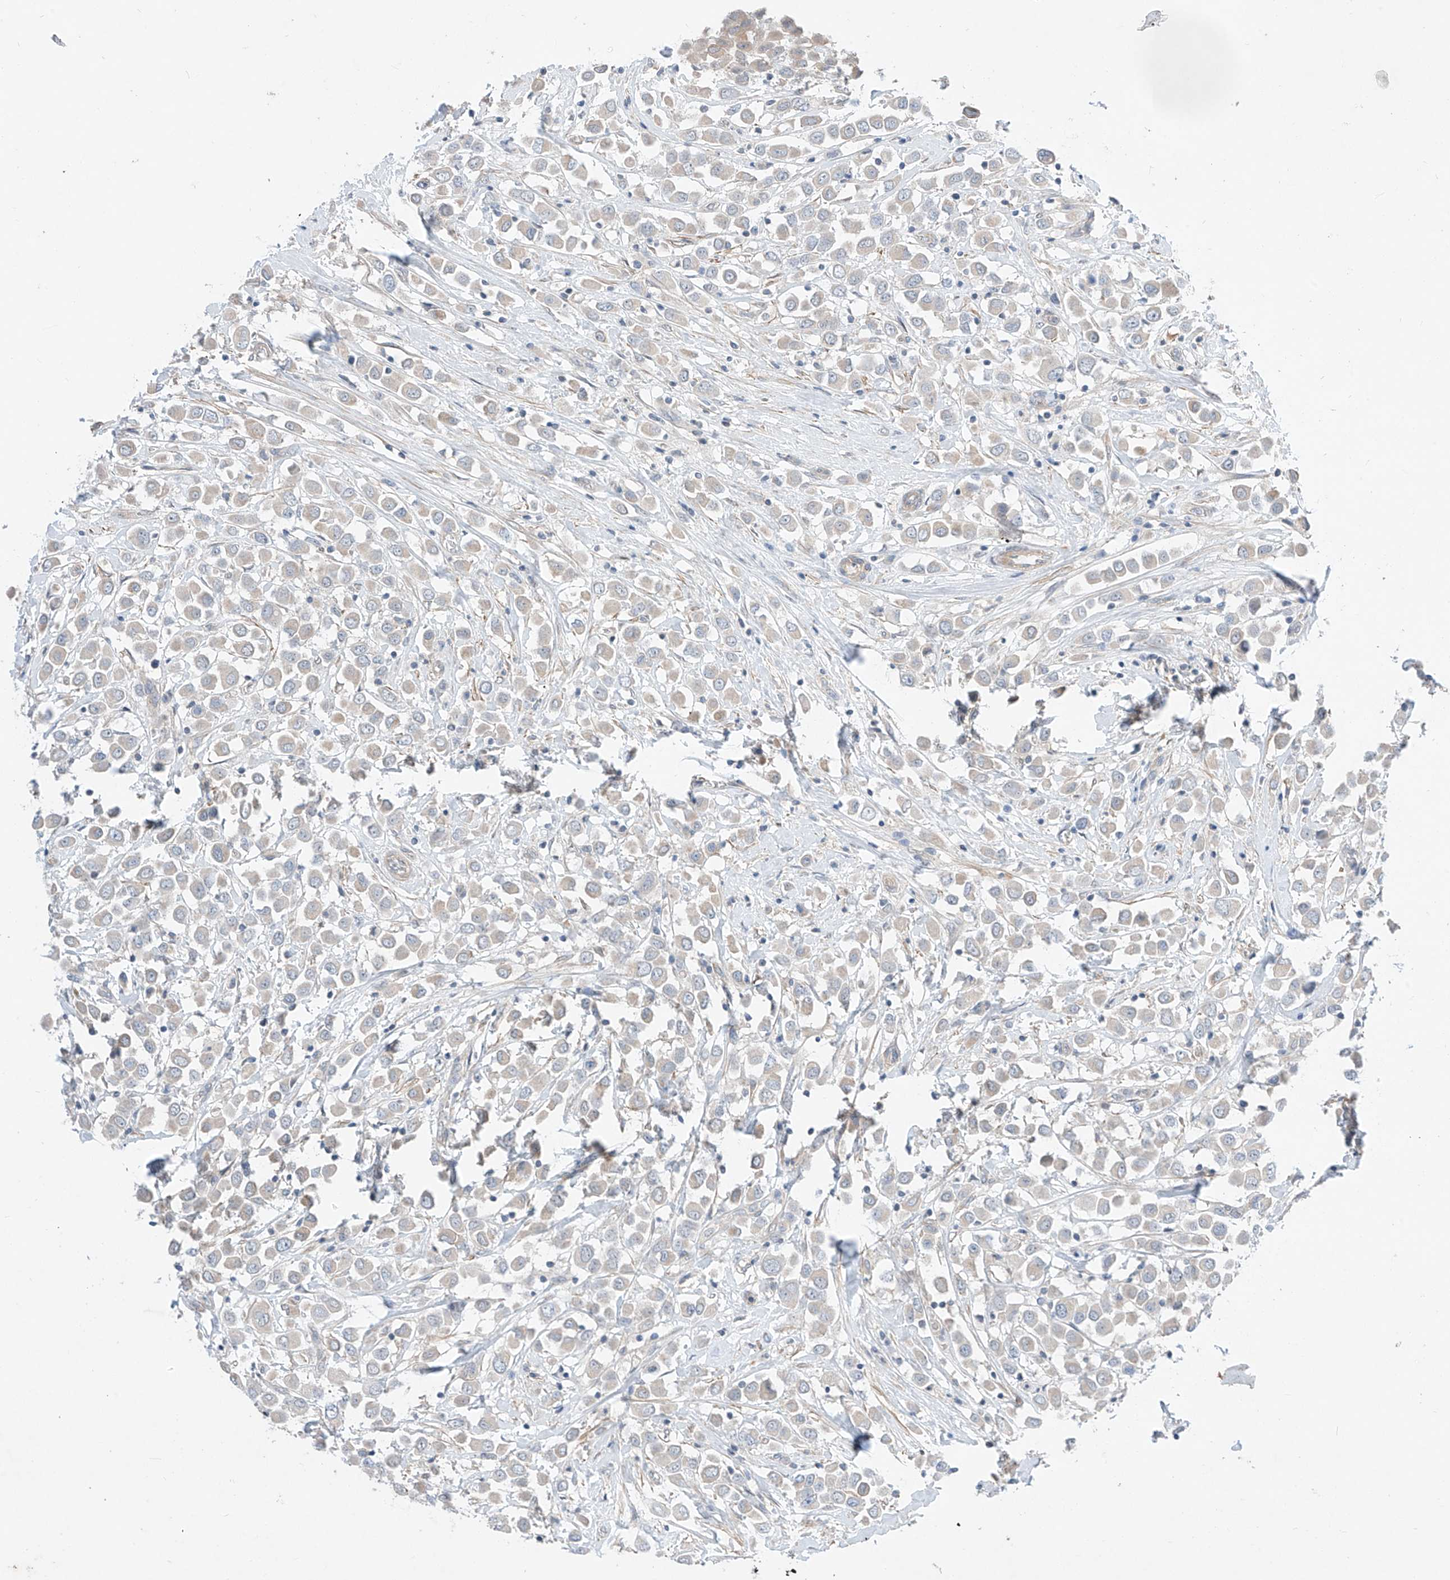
{"staining": {"intensity": "negative", "quantity": "none", "location": "none"}, "tissue": "breast cancer", "cell_type": "Tumor cells", "image_type": "cancer", "snomed": [{"axis": "morphology", "description": "Duct carcinoma"}, {"axis": "topography", "description": "Breast"}], "caption": "High power microscopy micrograph of an immunohistochemistry image of infiltrating ductal carcinoma (breast), revealing no significant positivity in tumor cells.", "gene": "ABLIM2", "patient": {"sex": "female", "age": 61}}